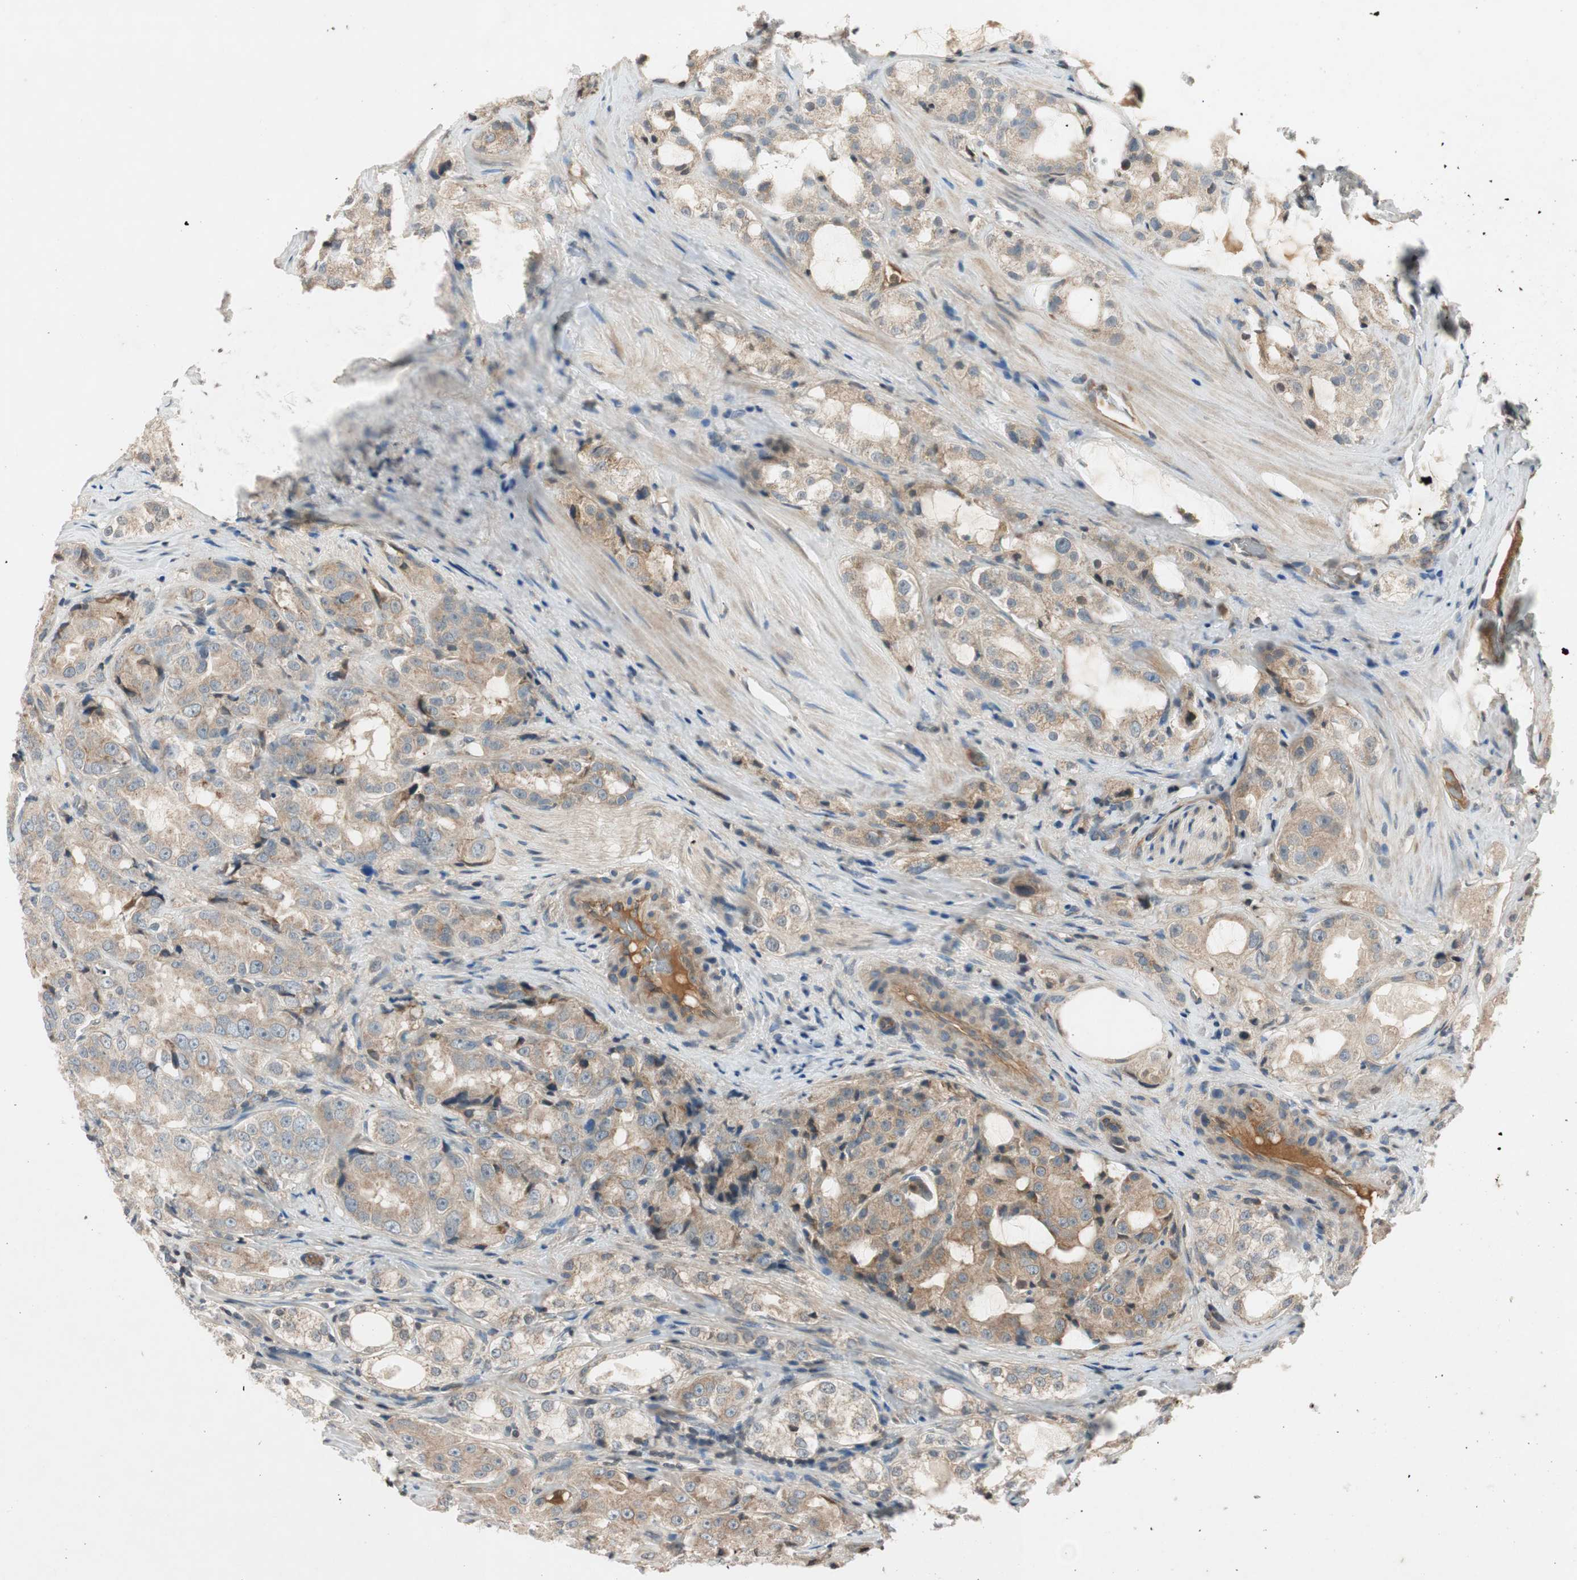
{"staining": {"intensity": "weak", "quantity": ">75%", "location": "cytoplasmic/membranous"}, "tissue": "prostate cancer", "cell_type": "Tumor cells", "image_type": "cancer", "snomed": [{"axis": "morphology", "description": "Adenocarcinoma, High grade"}, {"axis": "topography", "description": "Prostate"}], "caption": "Protein analysis of prostate cancer tissue reveals weak cytoplasmic/membranous expression in approximately >75% of tumor cells.", "gene": "GCLM", "patient": {"sex": "male", "age": 73}}